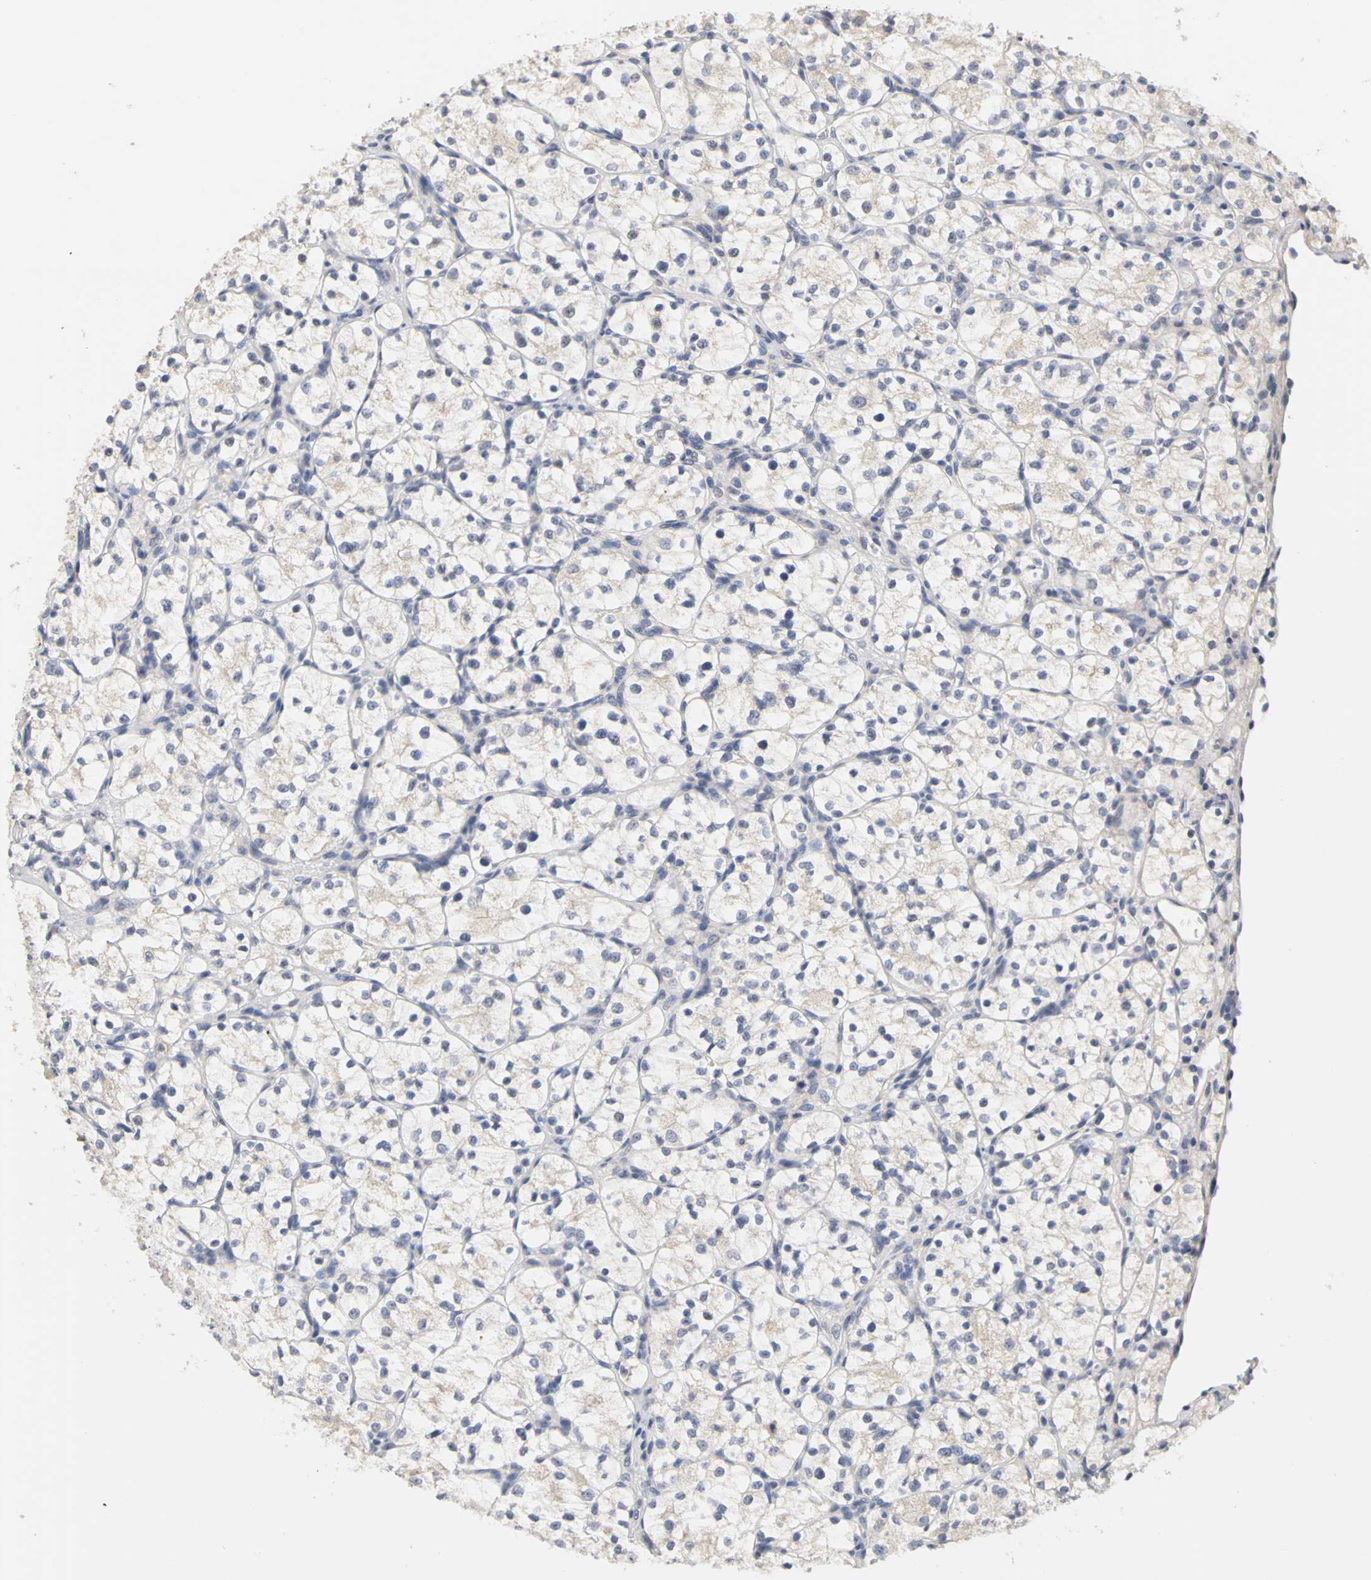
{"staining": {"intensity": "negative", "quantity": "none", "location": "none"}, "tissue": "renal cancer", "cell_type": "Tumor cells", "image_type": "cancer", "snomed": [{"axis": "morphology", "description": "Adenocarcinoma, NOS"}, {"axis": "topography", "description": "Kidney"}], "caption": "Renal cancer (adenocarcinoma) was stained to show a protein in brown. There is no significant staining in tumor cells.", "gene": "PGR", "patient": {"sex": "female", "age": 60}}